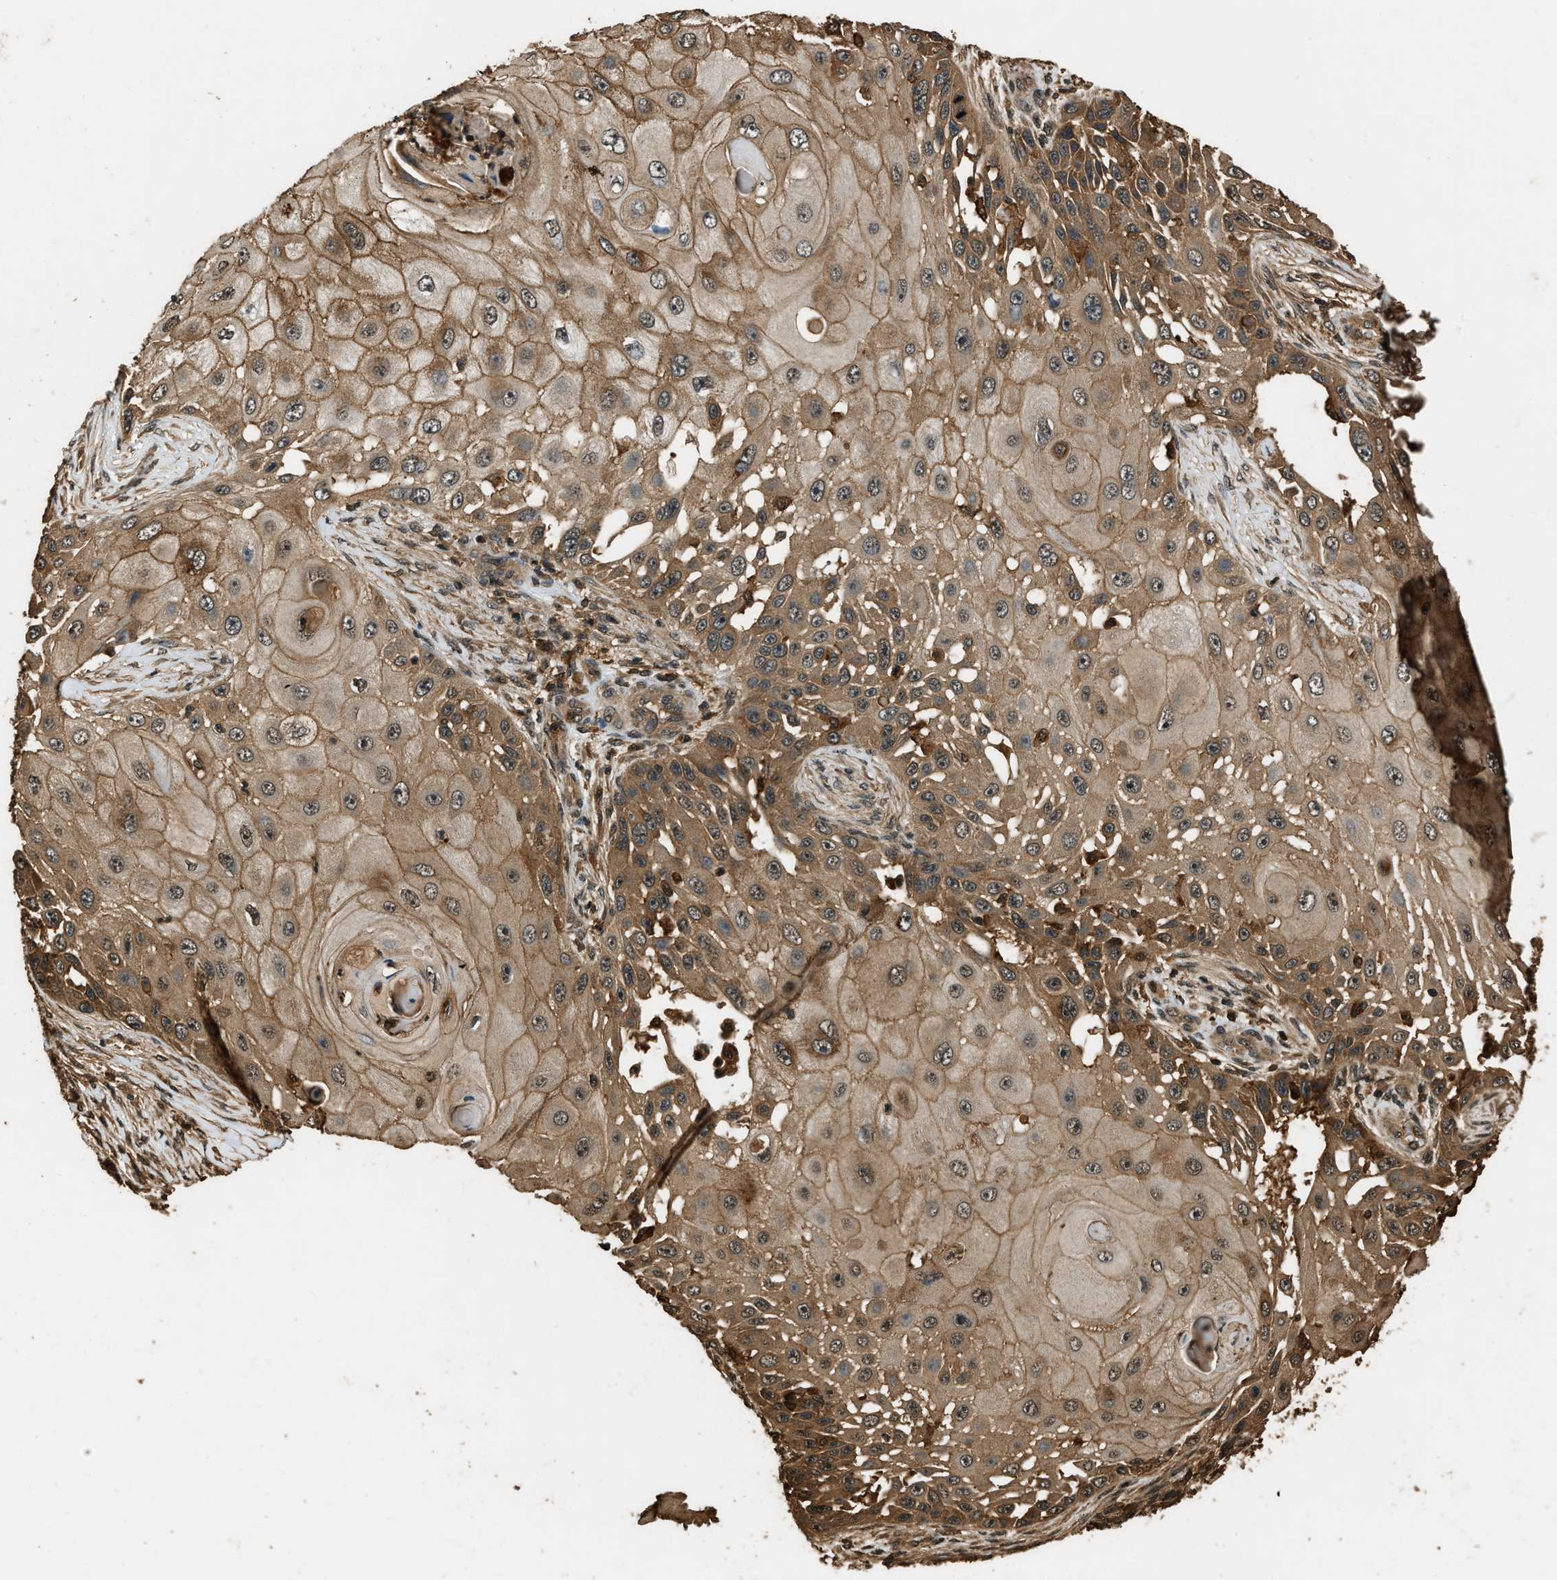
{"staining": {"intensity": "moderate", "quantity": ">75%", "location": "cytoplasmic/membranous,nuclear"}, "tissue": "skin cancer", "cell_type": "Tumor cells", "image_type": "cancer", "snomed": [{"axis": "morphology", "description": "Squamous cell carcinoma, NOS"}, {"axis": "topography", "description": "Skin"}], "caption": "Immunohistochemistry (DAB (3,3'-diaminobenzidine)) staining of human skin cancer (squamous cell carcinoma) reveals moderate cytoplasmic/membranous and nuclear protein staining in about >75% of tumor cells.", "gene": "RAP2A", "patient": {"sex": "female", "age": 44}}